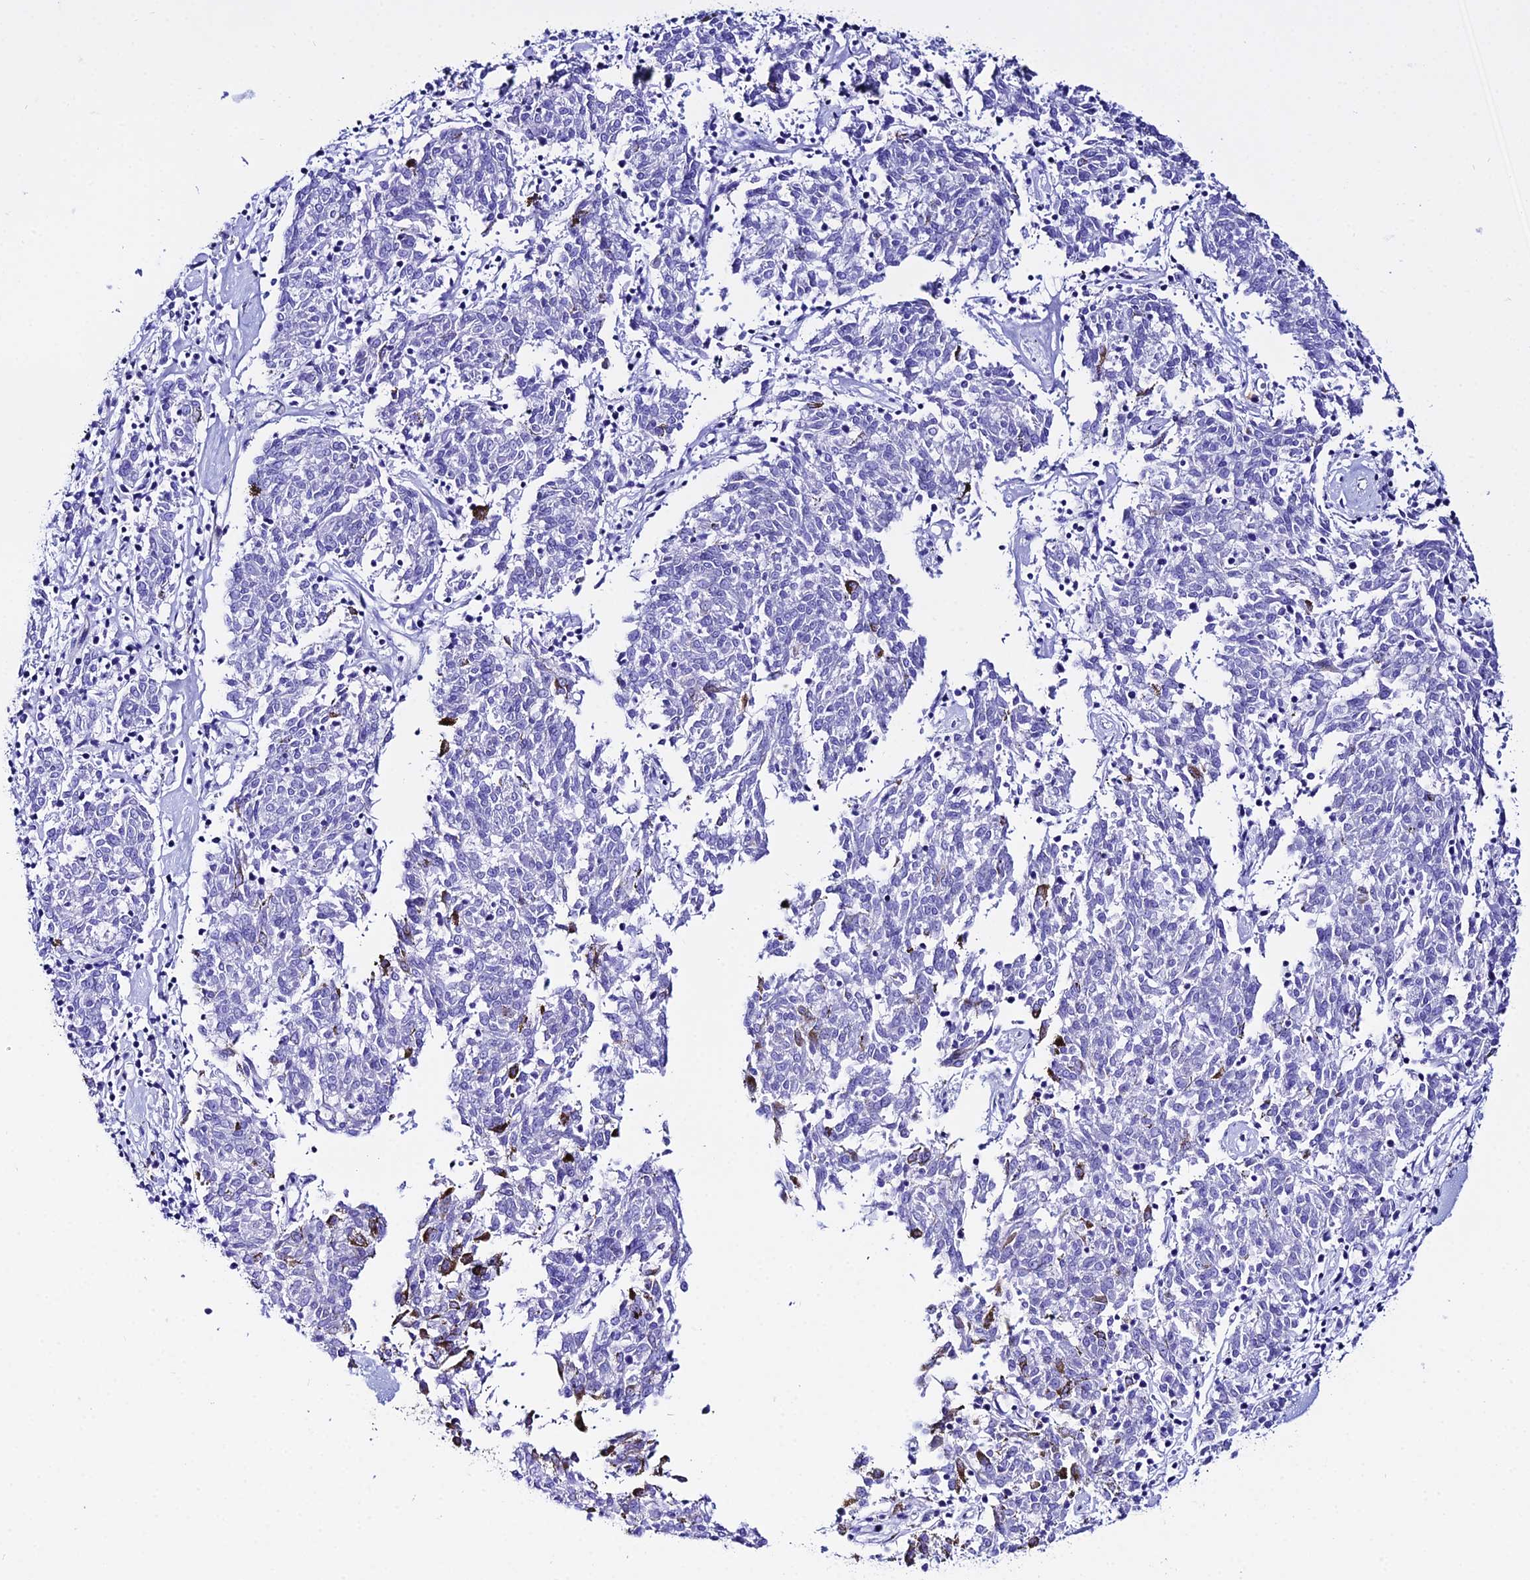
{"staining": {"intensity": "negative", "quantity": "none", "location": "none"}, "tissue": "melanoma", "cell_type": "Tumor cells", "image_type": "cancer", "snomed": [{"axis": "morphology", "description": "Malignant melanoma, NOS"}, {"axis": "topography", "description": "Skin"}], "caption": "Protein analysis of malignant melanoma displays no significant staining in tumor cells. (Stains: DAB (3,3'-diaminobenzidine) immunohistochemistry with hematoxylin counter stain, Microscopy: brightfield microscopy at high magnification).", "gene": "S100A16", "patient": {"sex": "female", "age": 72}}